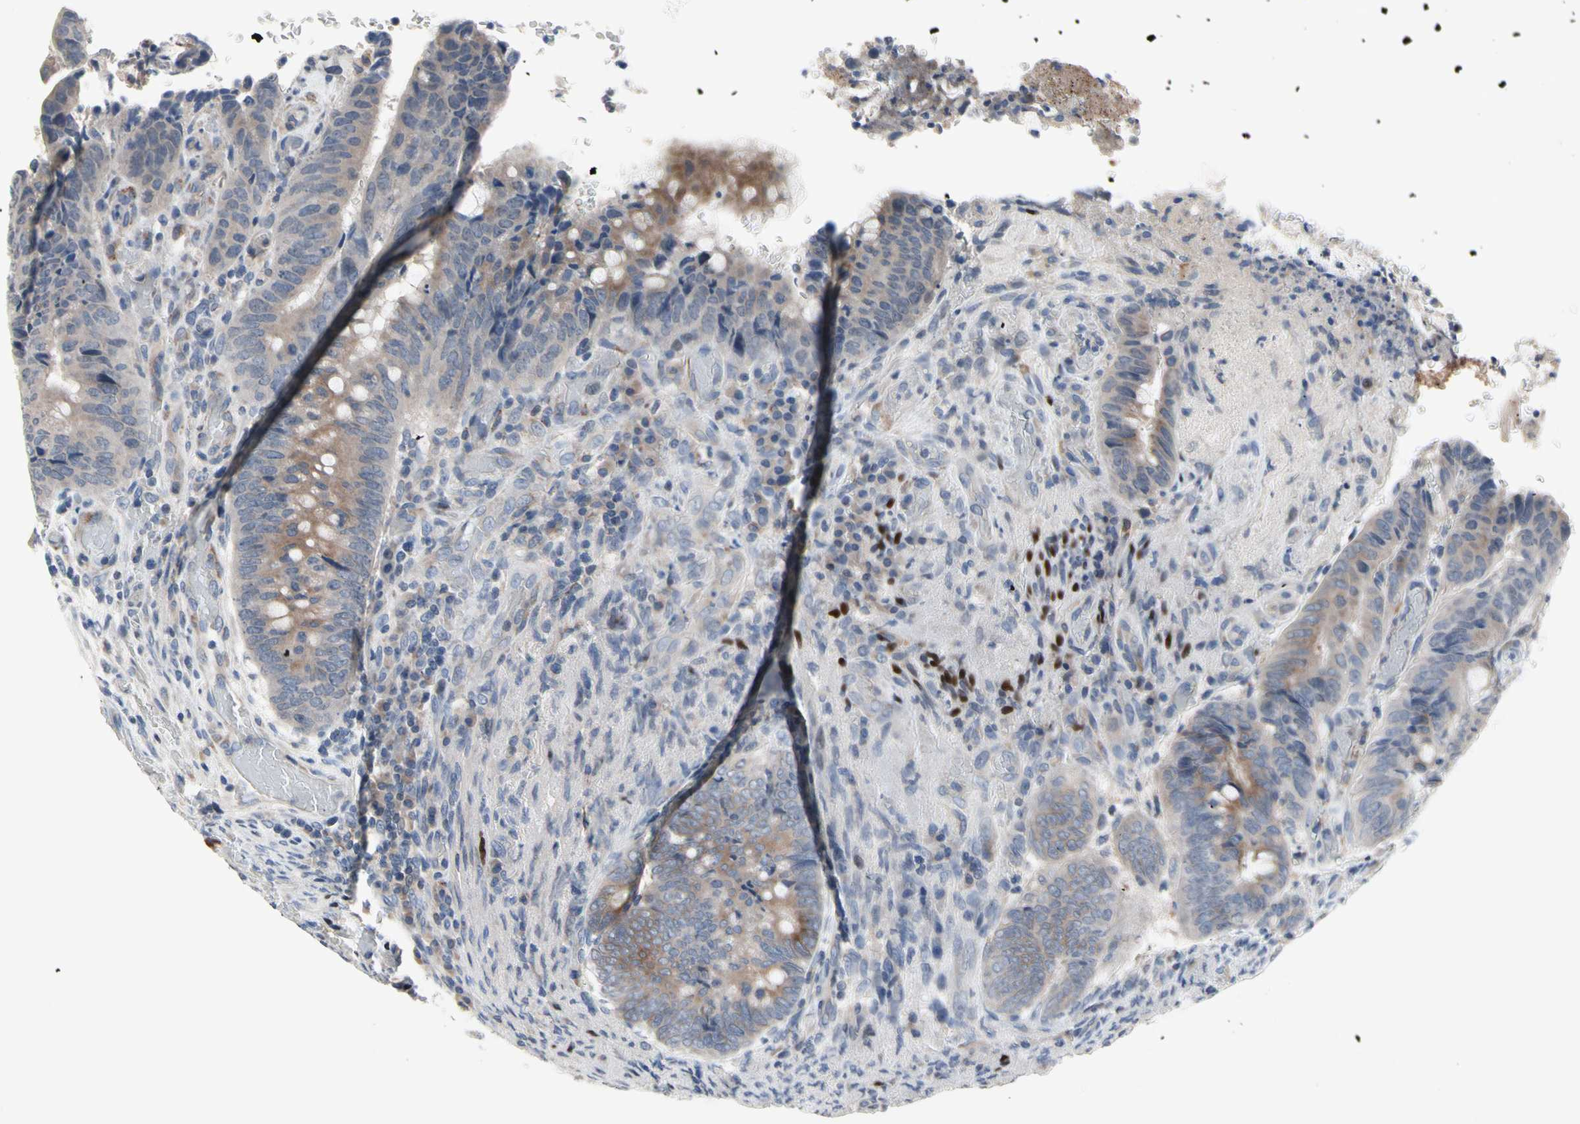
{"staining": {"intensity": "moderate", "quantity": "<25%", "location": "cytoplasmic/membranous"}, "tissue": "colorectal cancer", "cell_type": "Tumor cells", "image_type": "cancer", "snomed": [{"axis": "morphology", "description": "Normal tissue, NOS"}, {"axis": "morphology", "description": "Adenocarcinoma, NOS"}, {"axis": "topography", "description": "Rectum"}, {"axis": "topography", "description": "Peripheral nerve tissue"}], "caption": "DAB (3,3'-diaminobenzidine) immunohistochemical staining of colorectal cancer (adenocarcinoma) displays moderate cytoplasmic/membranous protein staining in about <25% of tumor cells.", "gene": "MUTYH", "patient": {"sex": "male", "age": 92}}